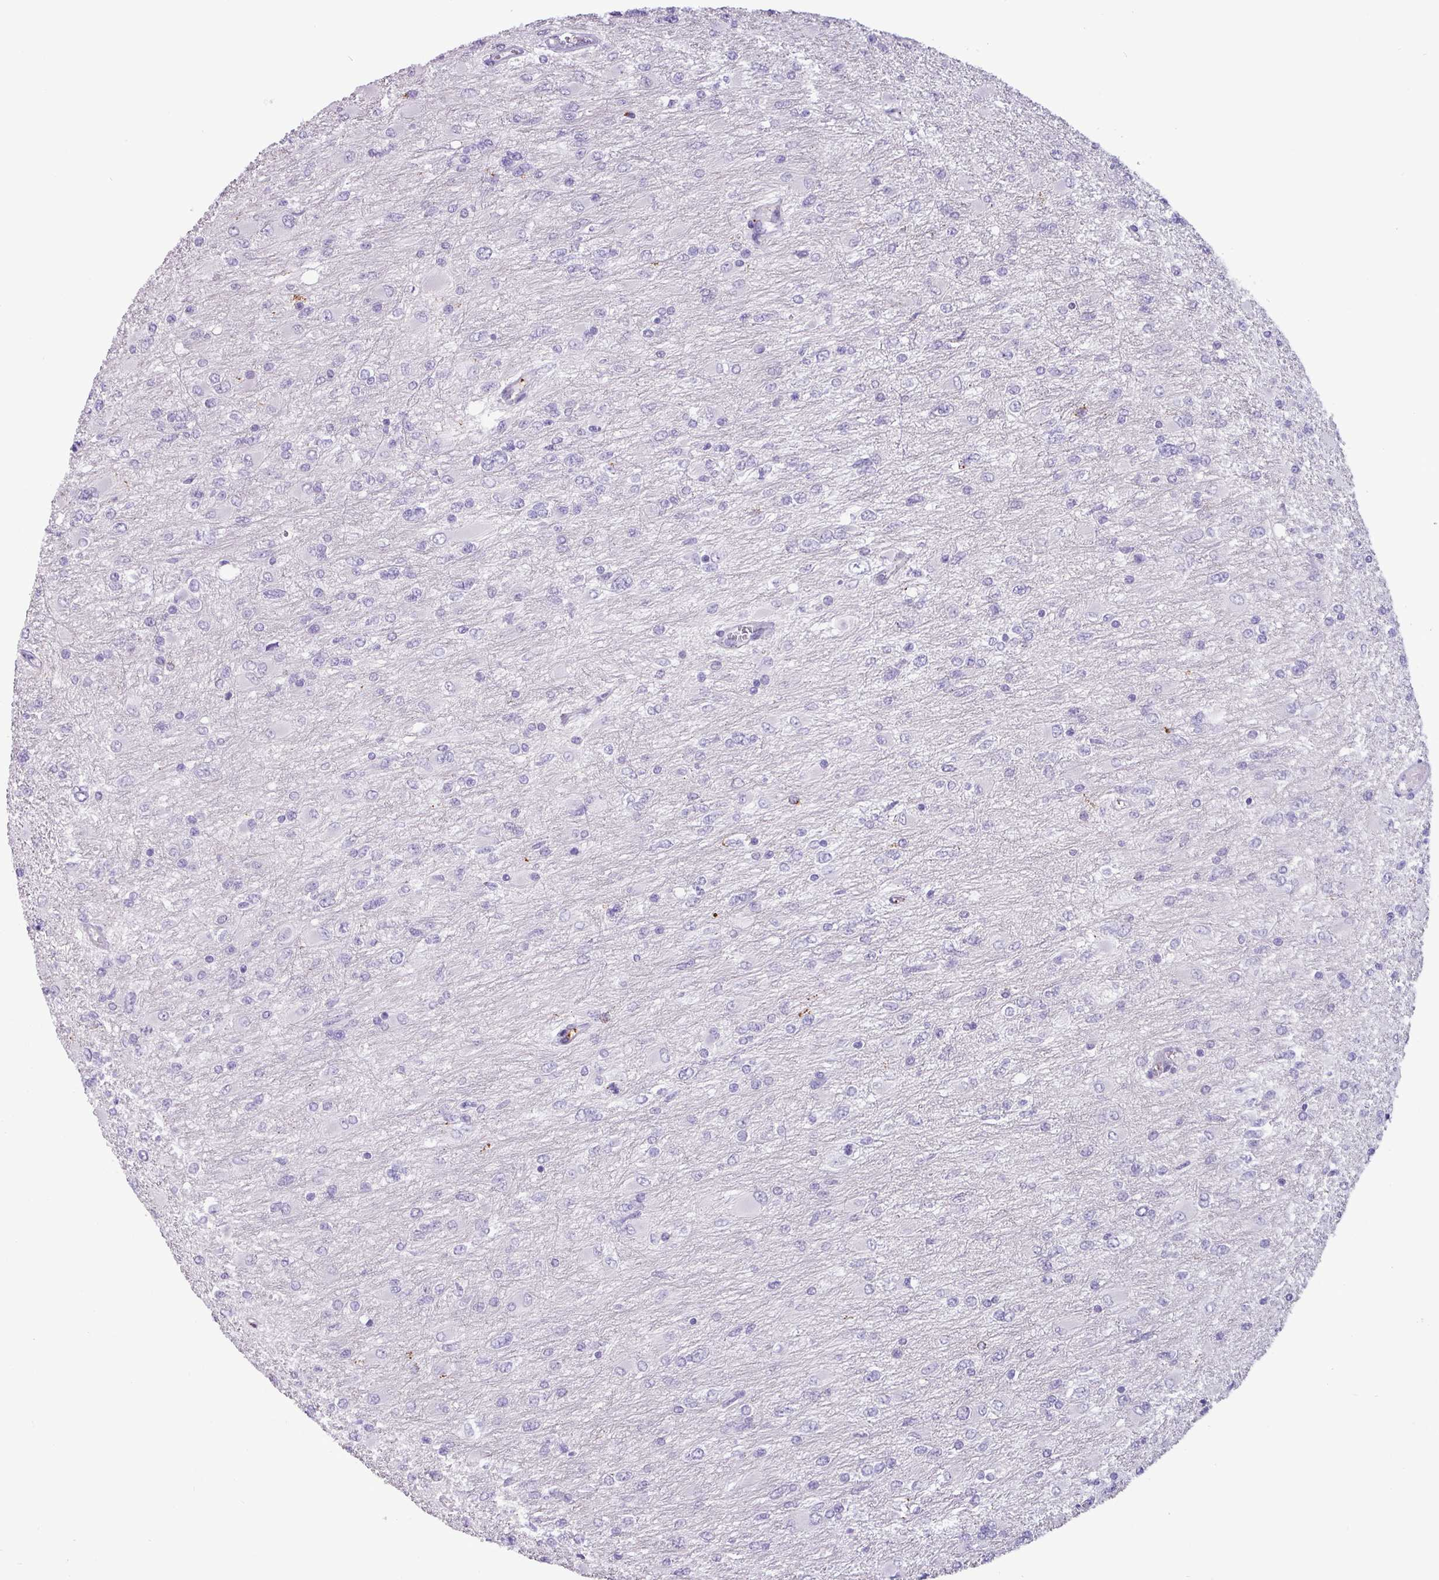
{"staining": {"intensity": "negative", "quantity": "none", "location": "none"}, "tissue": "glioma", "cell_type": "Tumor cells", "image_type": "cancer", "snomed": [{"axis": "morphology", "description": "Glioma, malignant, High grade"}, {"axis": "topography", "description": "Cerebral cortex"}], "caption": "A micrograph of malignant glioma (high-grade) stained for a protein demonstrates no brown staining in tumor cells.", "gene": "PLIN2", "patient": {"sex": "female", "age": 36}}